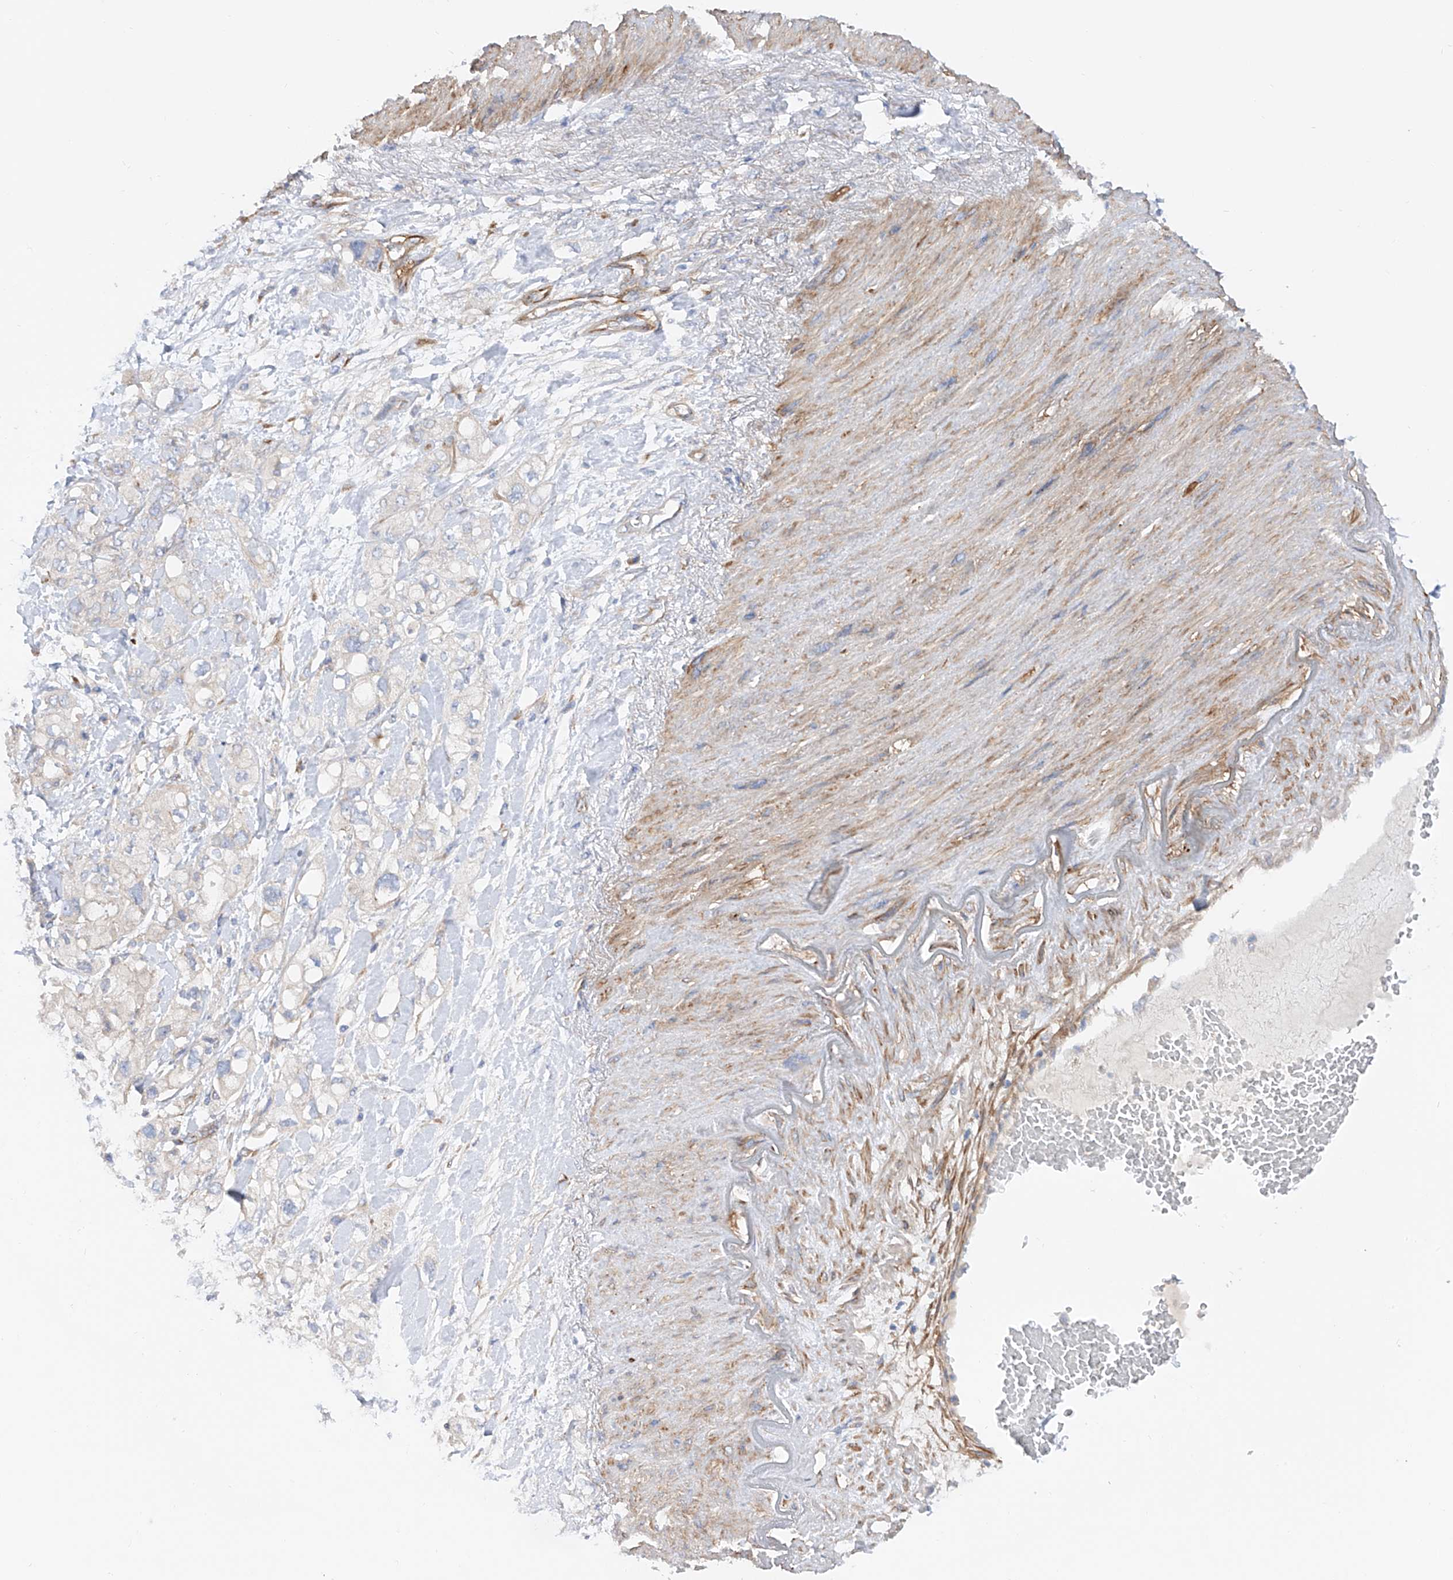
{"staining": {"intensity": "negative", "quantity": "none", "location": "none"}, "tissue": "pancreatic cancer", "cell_type": "Tumor cells", "image_type": "cancer", "snomed": [{"axis": "morphology", "description": "Adenocarcinoma, NOS"}, {"axis": "topography", "description": "Pancreas"}], "caption": "DAB (3,3'-diaminobenzidine) immunohistochemical staining of human pancreatic adenocarcinoma demonstrates no significant positivity in tumor cells. The staining was performed using DAB to visualize the protein expression in brown, while the nuclei were stained in blue with hematoxylin (Magnification: 20x).", "gene": "LCA5", "patient": {"sex": "female", "age": 56}}